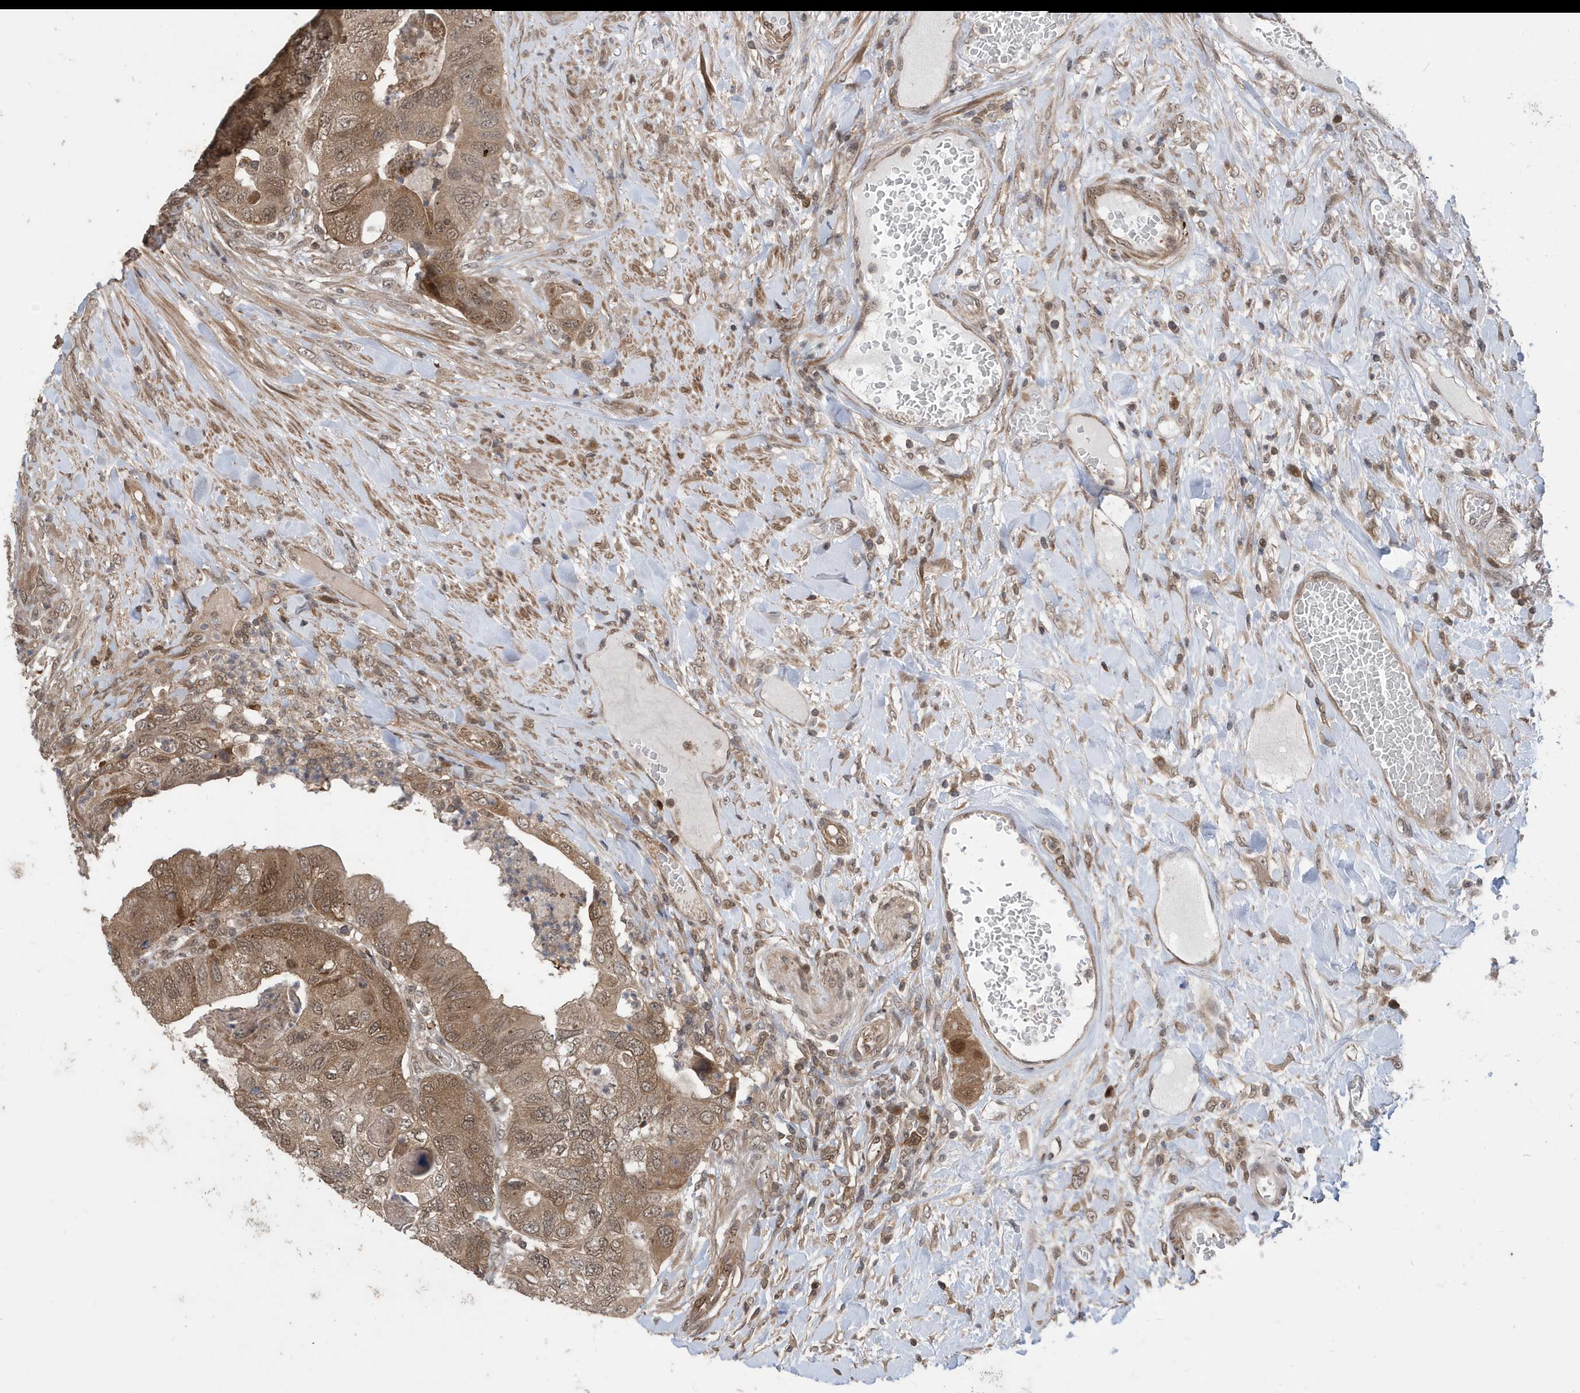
{"staining": {"intensity": "moderate", "quantity": ">75%", "location": "cytoplasmic/membranous,nuclear"}, "tissue": "colorectal cancer", "cell_type": "Tumor cells", "image_type": "cancer", "snomed": [{"axis": "morphology", "description": "Adenocarcinoma, NOS"}, {"axis": "topography", "description": "Rectum"}], "caption": "Immunohistochemical staining of colorectal adenocarcinoma shows medium levels of moderate cytoplasmic/membranous and nuclear staining in about >75% of tumor cells. Nuclei are stained in blue.", "gene": "UBQLN1", "patient": {"sex": "male", "age": 63}}